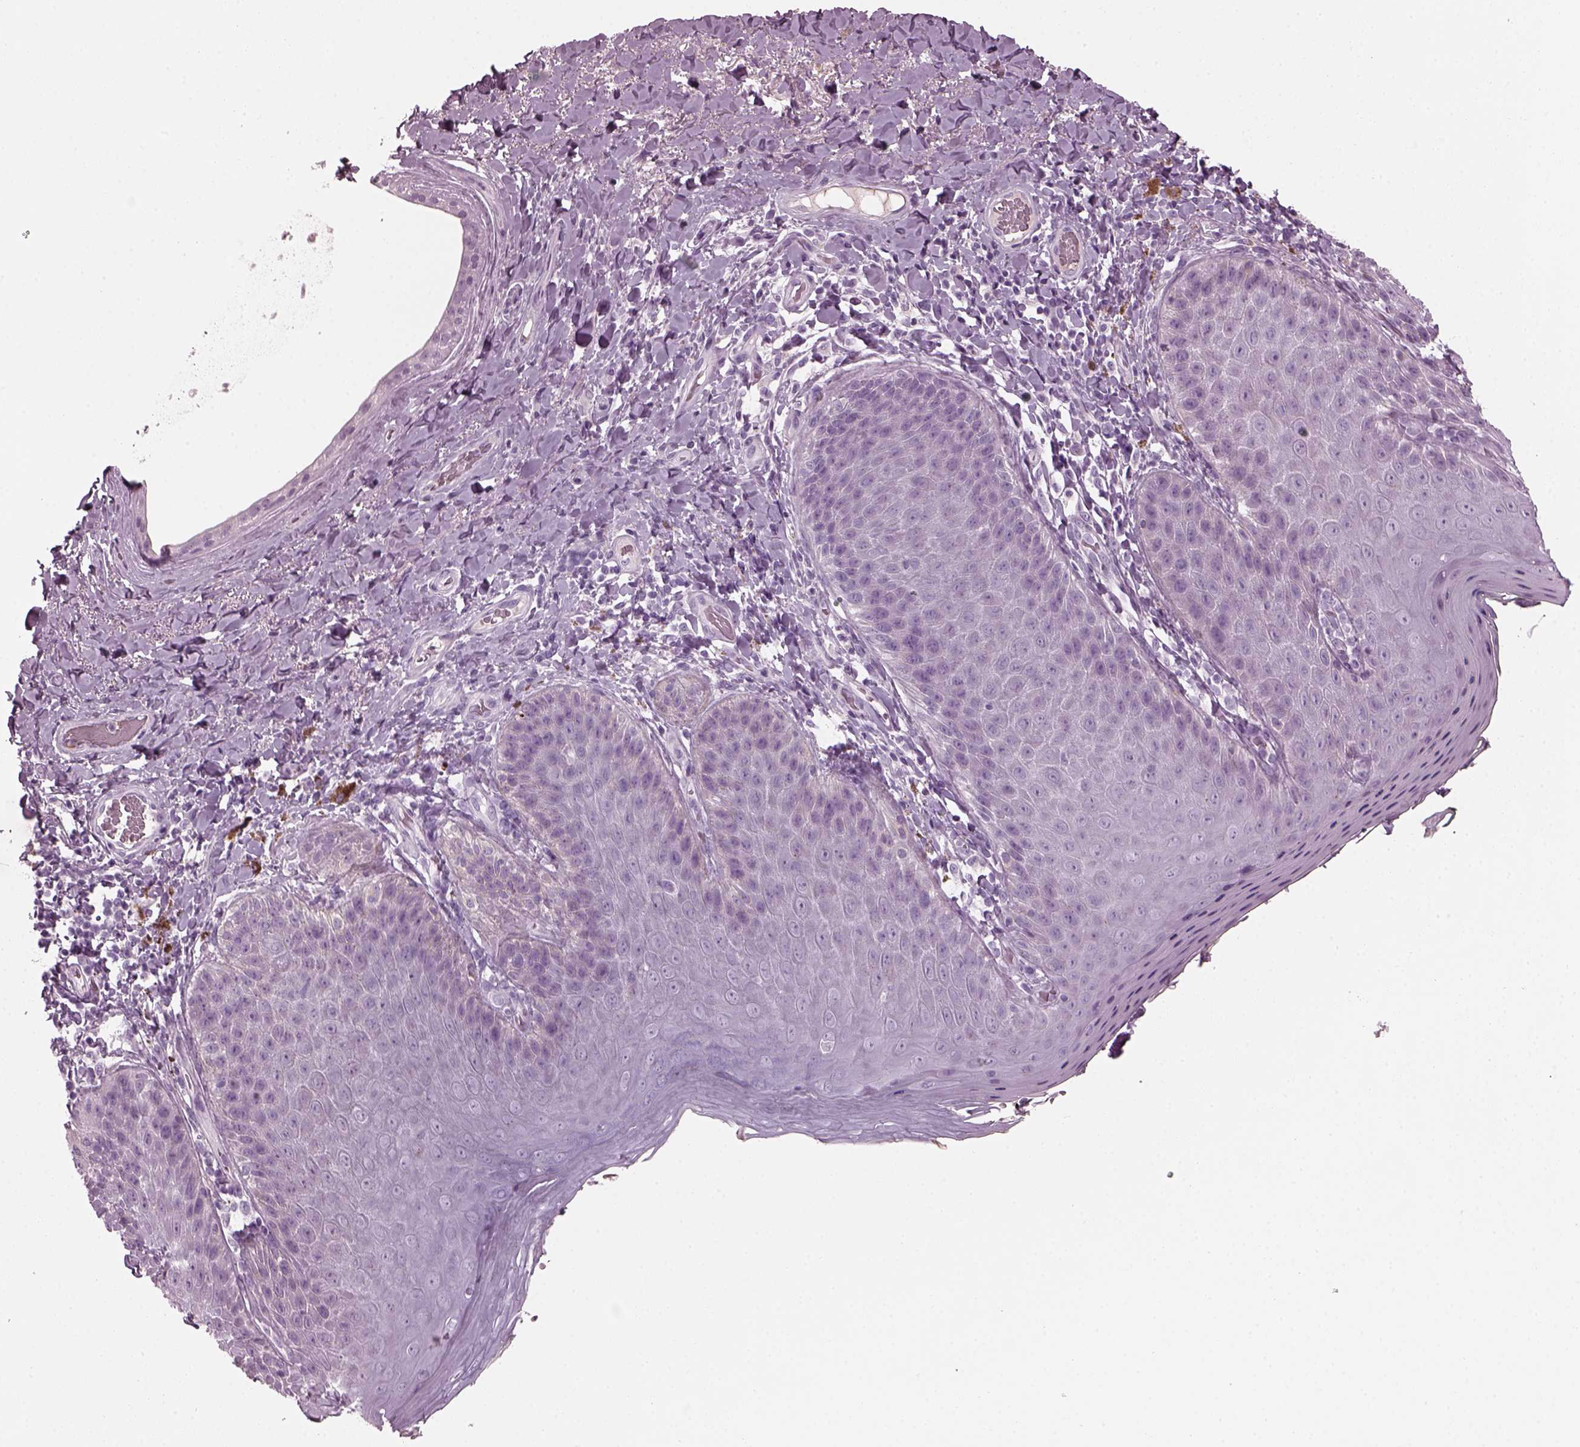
{"staining": {"intensity": "negative", "quantity": "none", "location": "none"}, "tissue": "skin", "cell_type": "Epidermal cells", "image_type": "normal", "snomed": [{"axis": "morphology", "description": "Normal tissue, NOS"}, {"axis": "topography", "description": "Anal"}], "caption": "This micrograph is of normal skin stained with IHC to label a protein in brown with the nuclei are counter-stained blue. There is no positivity in epidermal cells. (Stains: DAB immunohistochemistry (IHC) with hematoxylin counter stain, Microscopy: brightfield microscopy at high magnification).", "gene": "DPYSL5", "patient": {"sex": "male", "age": 53}}